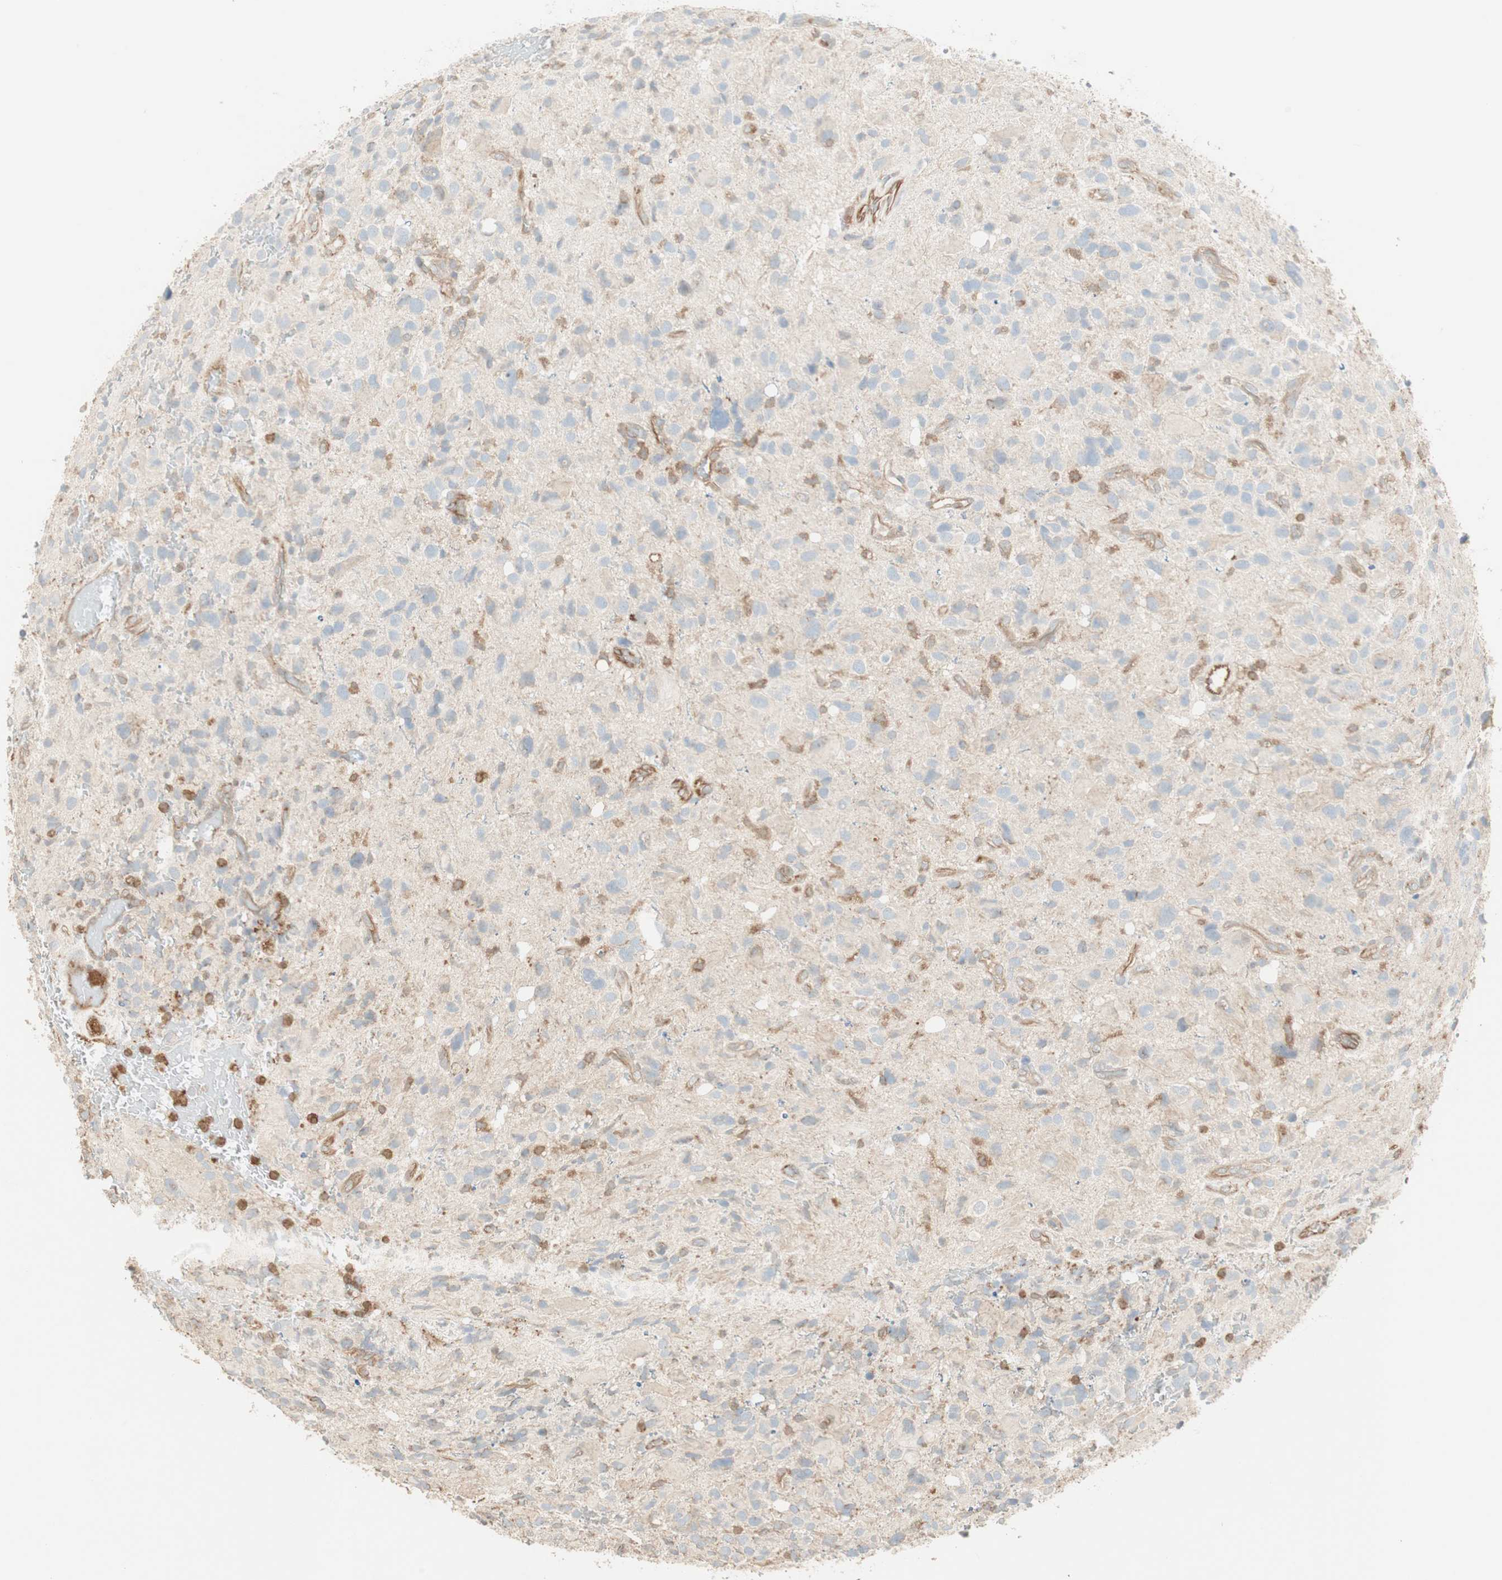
{"staining": {"intensity": "weak", "quantity": "<25%", "location": "cytoplasmic/membranous"}, "tissue": "glioma", "cell_type": "Tumor cells", "image_type": "cancer", "snomed": [{"axis": "morphology", "description": "Glioma, malignant, High grade"}, {"axis": "topography", "description": "Brain"}], "caption": "Image shows no significant protein staining in tumor cells of malignant glioma (high-grade).", "gene": "CRLF3", "patient": {"sex": "male", "age": 48}}